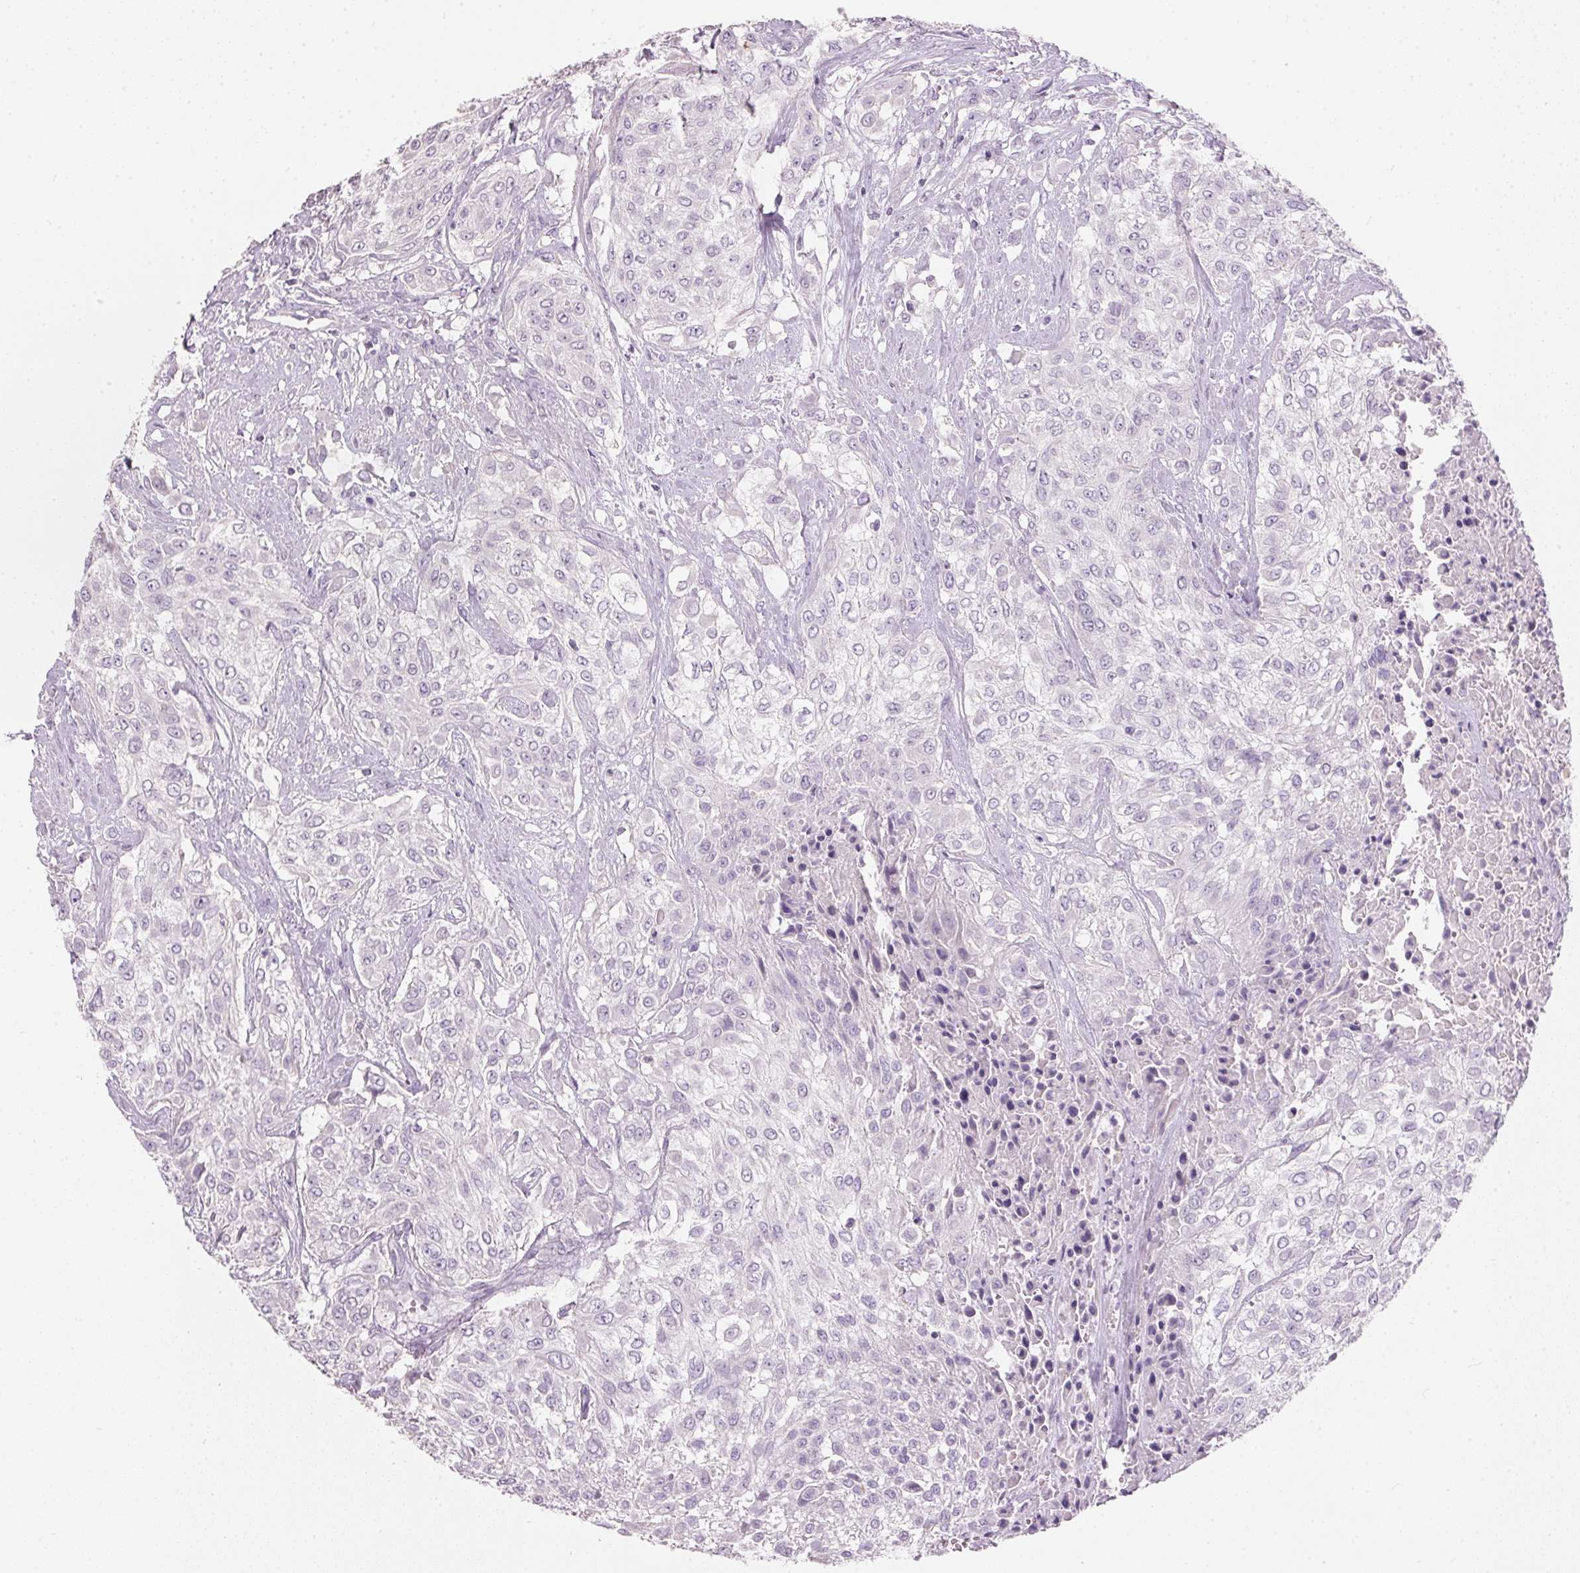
{"staining": {"intensity": "negative", "quantity": "none", "location": "none"}, "tissue": "urothelial cancer", "cell_type": "Tumor cells", "image_type": "cancer", "snomed": [{"axis": "morphology", "description": "Urothelial carcinoma, High grade"}, {"axis": "topography", "description": "Urinary bladder"}], "caption": "Immunohistochemistry of urothelial cancer shows no staining in tumor cells. (Stains: DAB IHC with hematoxylin counter stain, Microscopy: brightfield microscopy at high magnification).", "gene": "HSD17B1", "patient": {"sex": "male", "age": 57}}